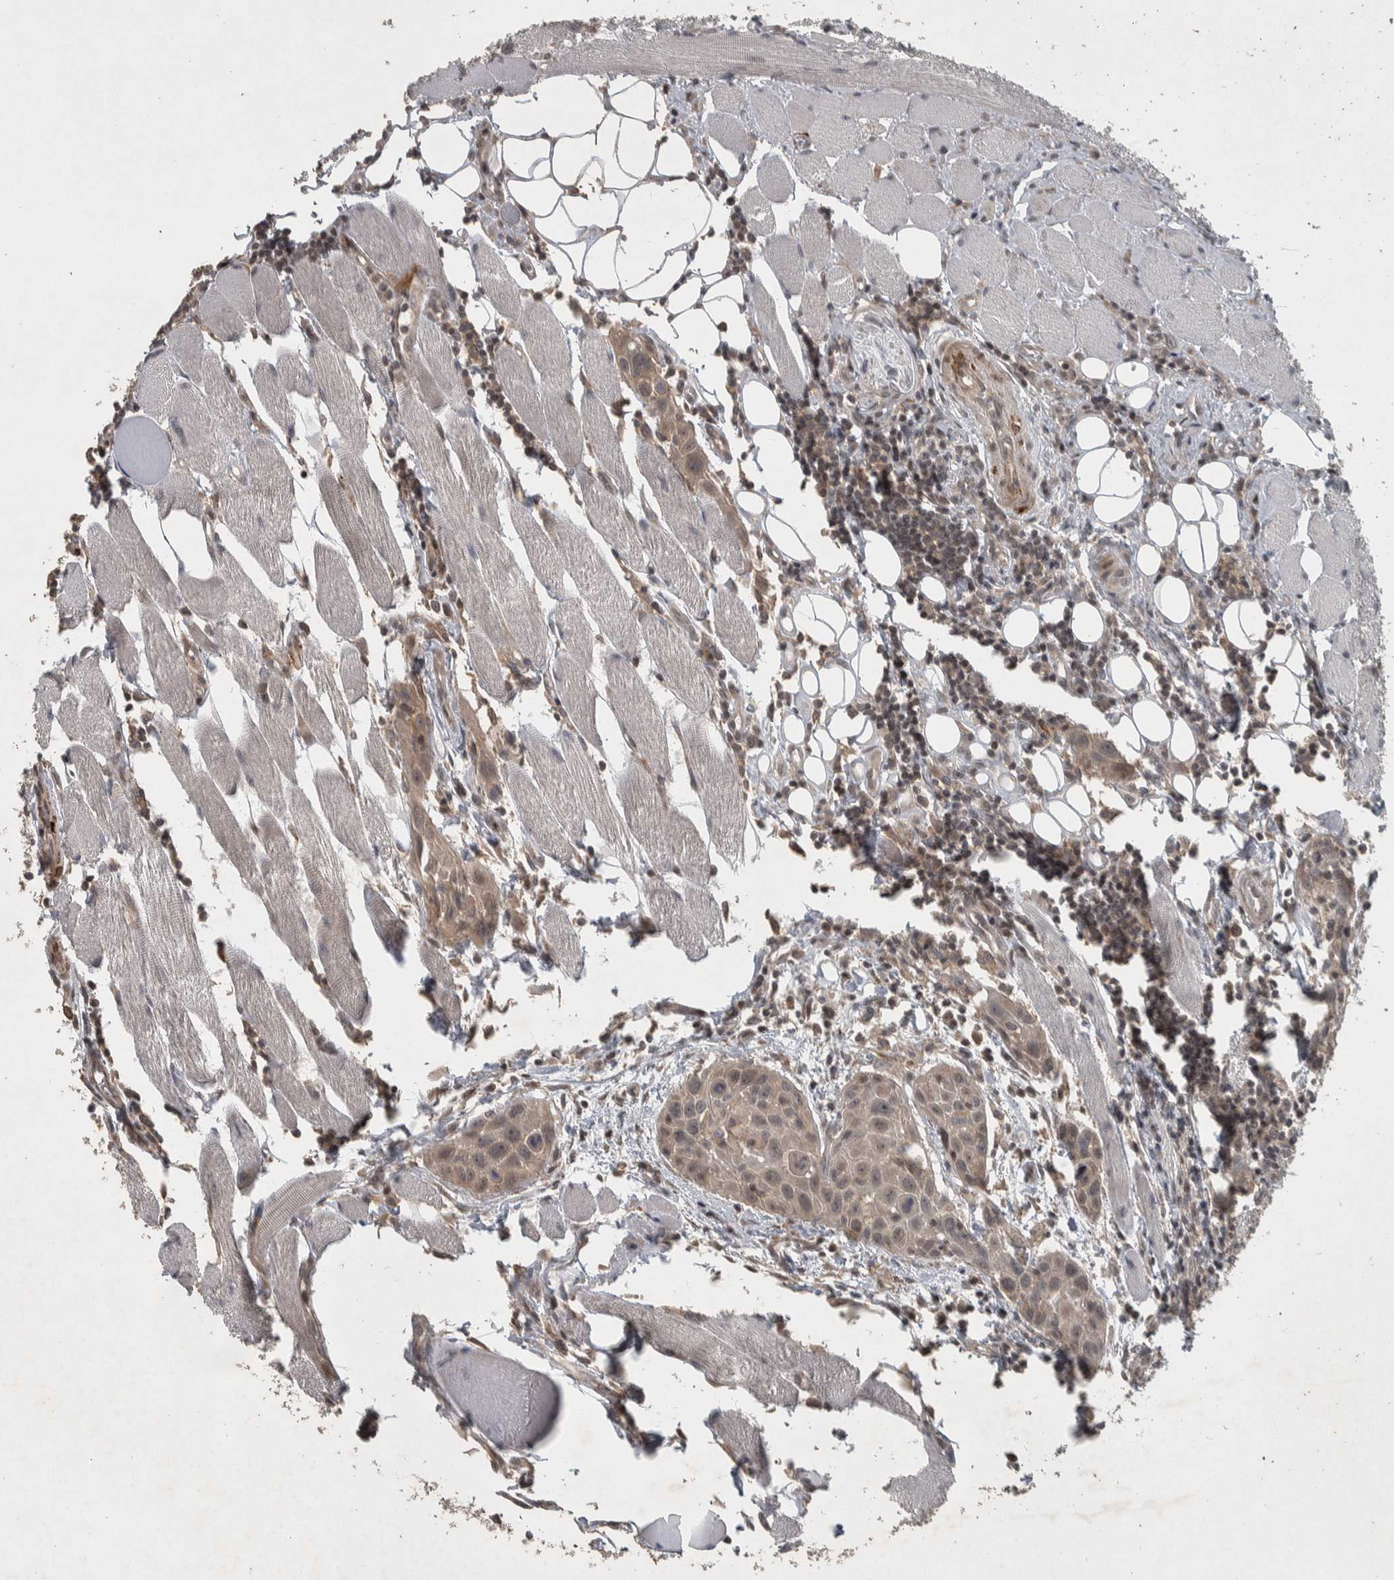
{"staining": {"intensity": "weak", "quantity": "25%-75%", "location": "cytoplasmic/membranous,nuclear"}, "tissue": "head and neck cancer", "cell_type": "Tumor cells", "image_type": "cancer", "snomed": [{"axis": "morphology", "description": "Squamous cell carcinoma, NOS"}, {"axis": "topography", "description": "Oral tissue"}, {"axis": "topography", "description": "Head-Neck"}], "caption": "DAB (3,3'-diaminobenzidine) immunohistochemical staining of human squamous cell carcinoma (head and neck) shows weak cytoplasmic/membranous and nuclear protein staining in about 25%-75% of tumor cells.", "gene": "ERAL1", "patient": {"sex": "female", "age": 50}}